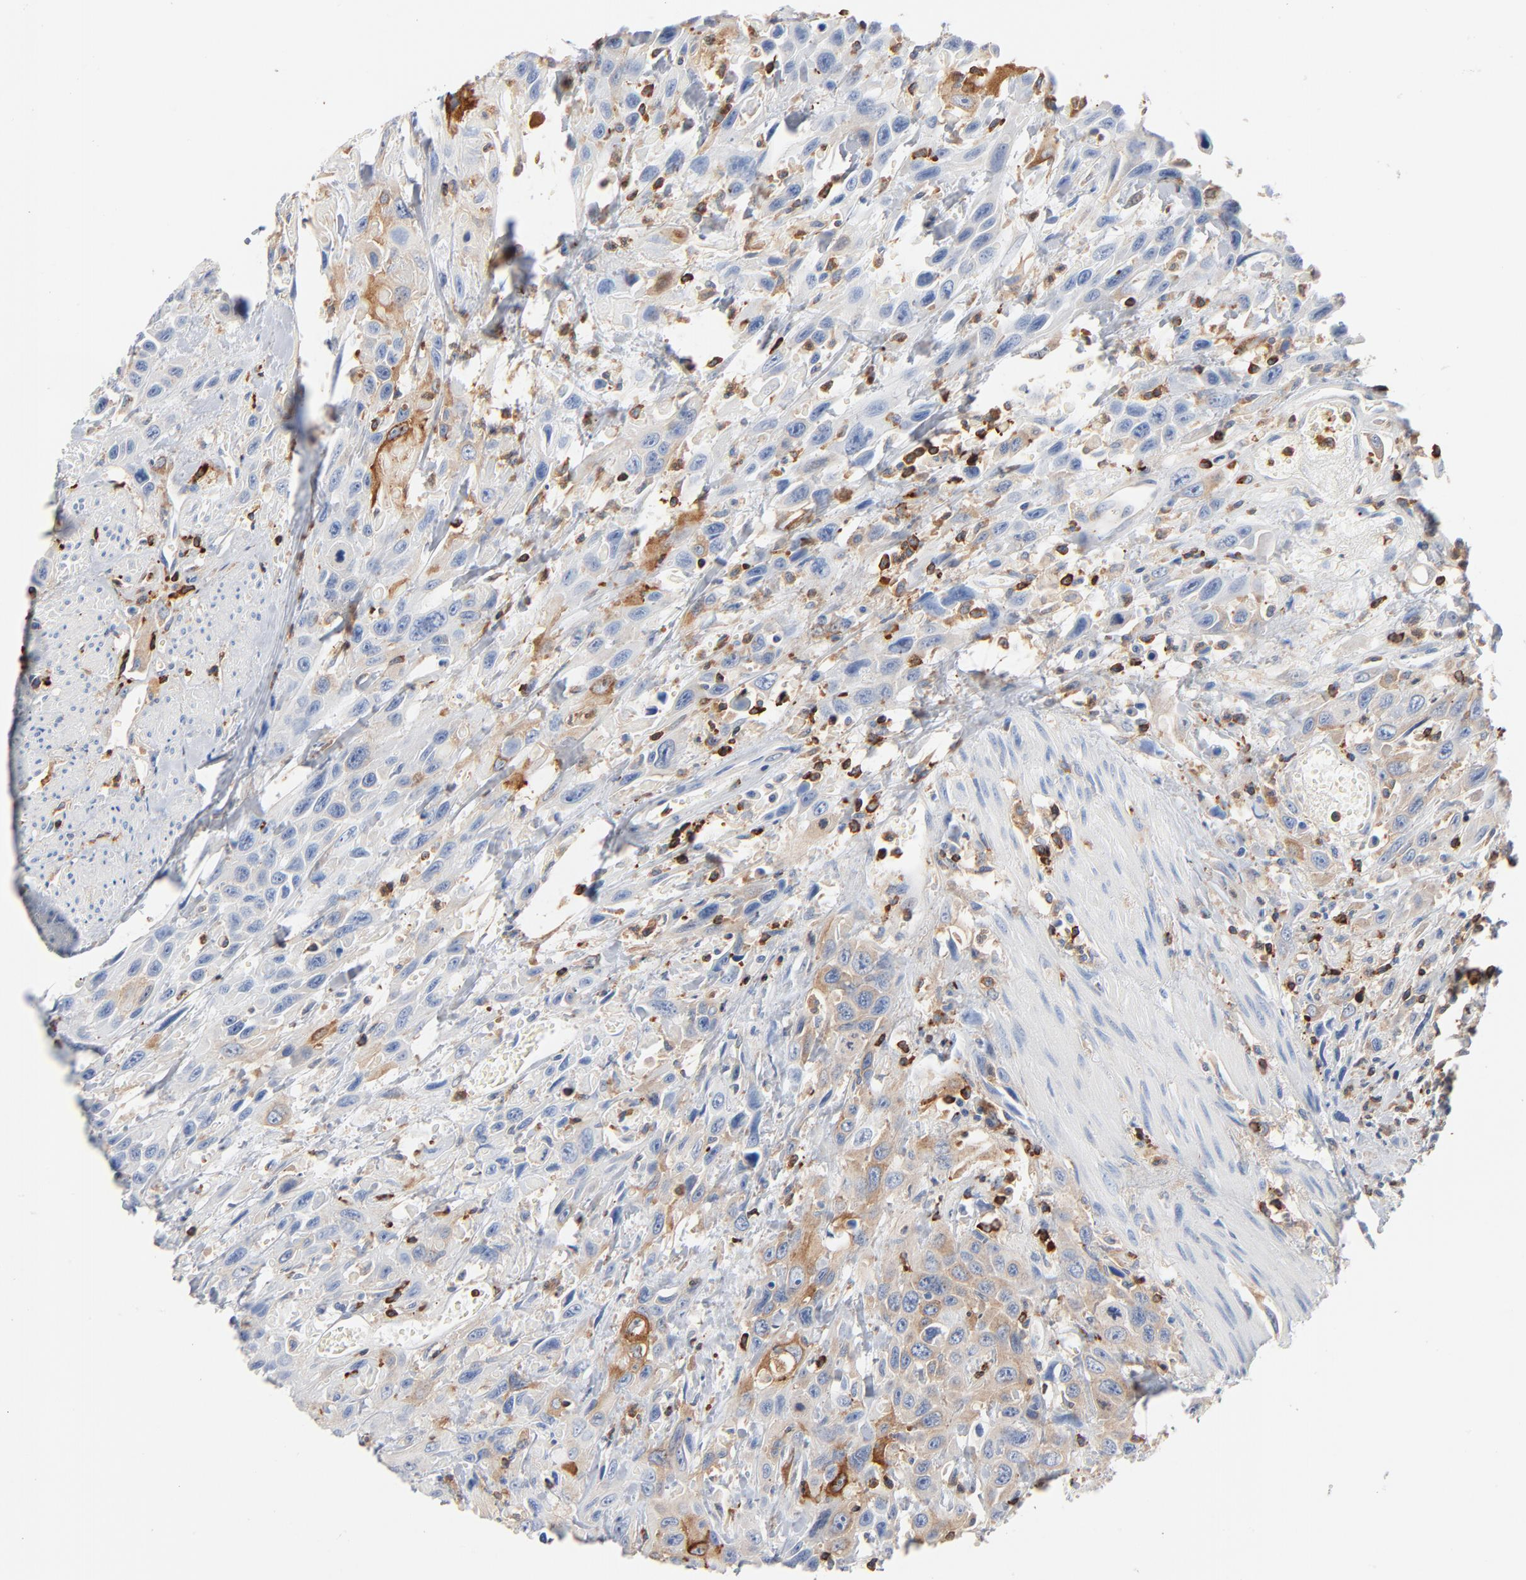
{"staining": {"intensity": "moderate", "quantity": ">75%", "location": "cytoplasmic/membranous"}, "tissue": "urothelial cancer", "cell_type": "Tumor cells", "image_type": "cancer", "snomed": [{"axis": "morphology", "description": "Urothelial carcinoma, High grade"}, {"axis": "topography", "description": "Urinary bladder"}], "caption": "Moderate cytoplasmic/membranous positivity is seen in approximately >75% of tumor cells in high-grade urothelial carcinoma.", "gene": "SH3KBP1", "patient": {"sex": "female", "age": 84}}